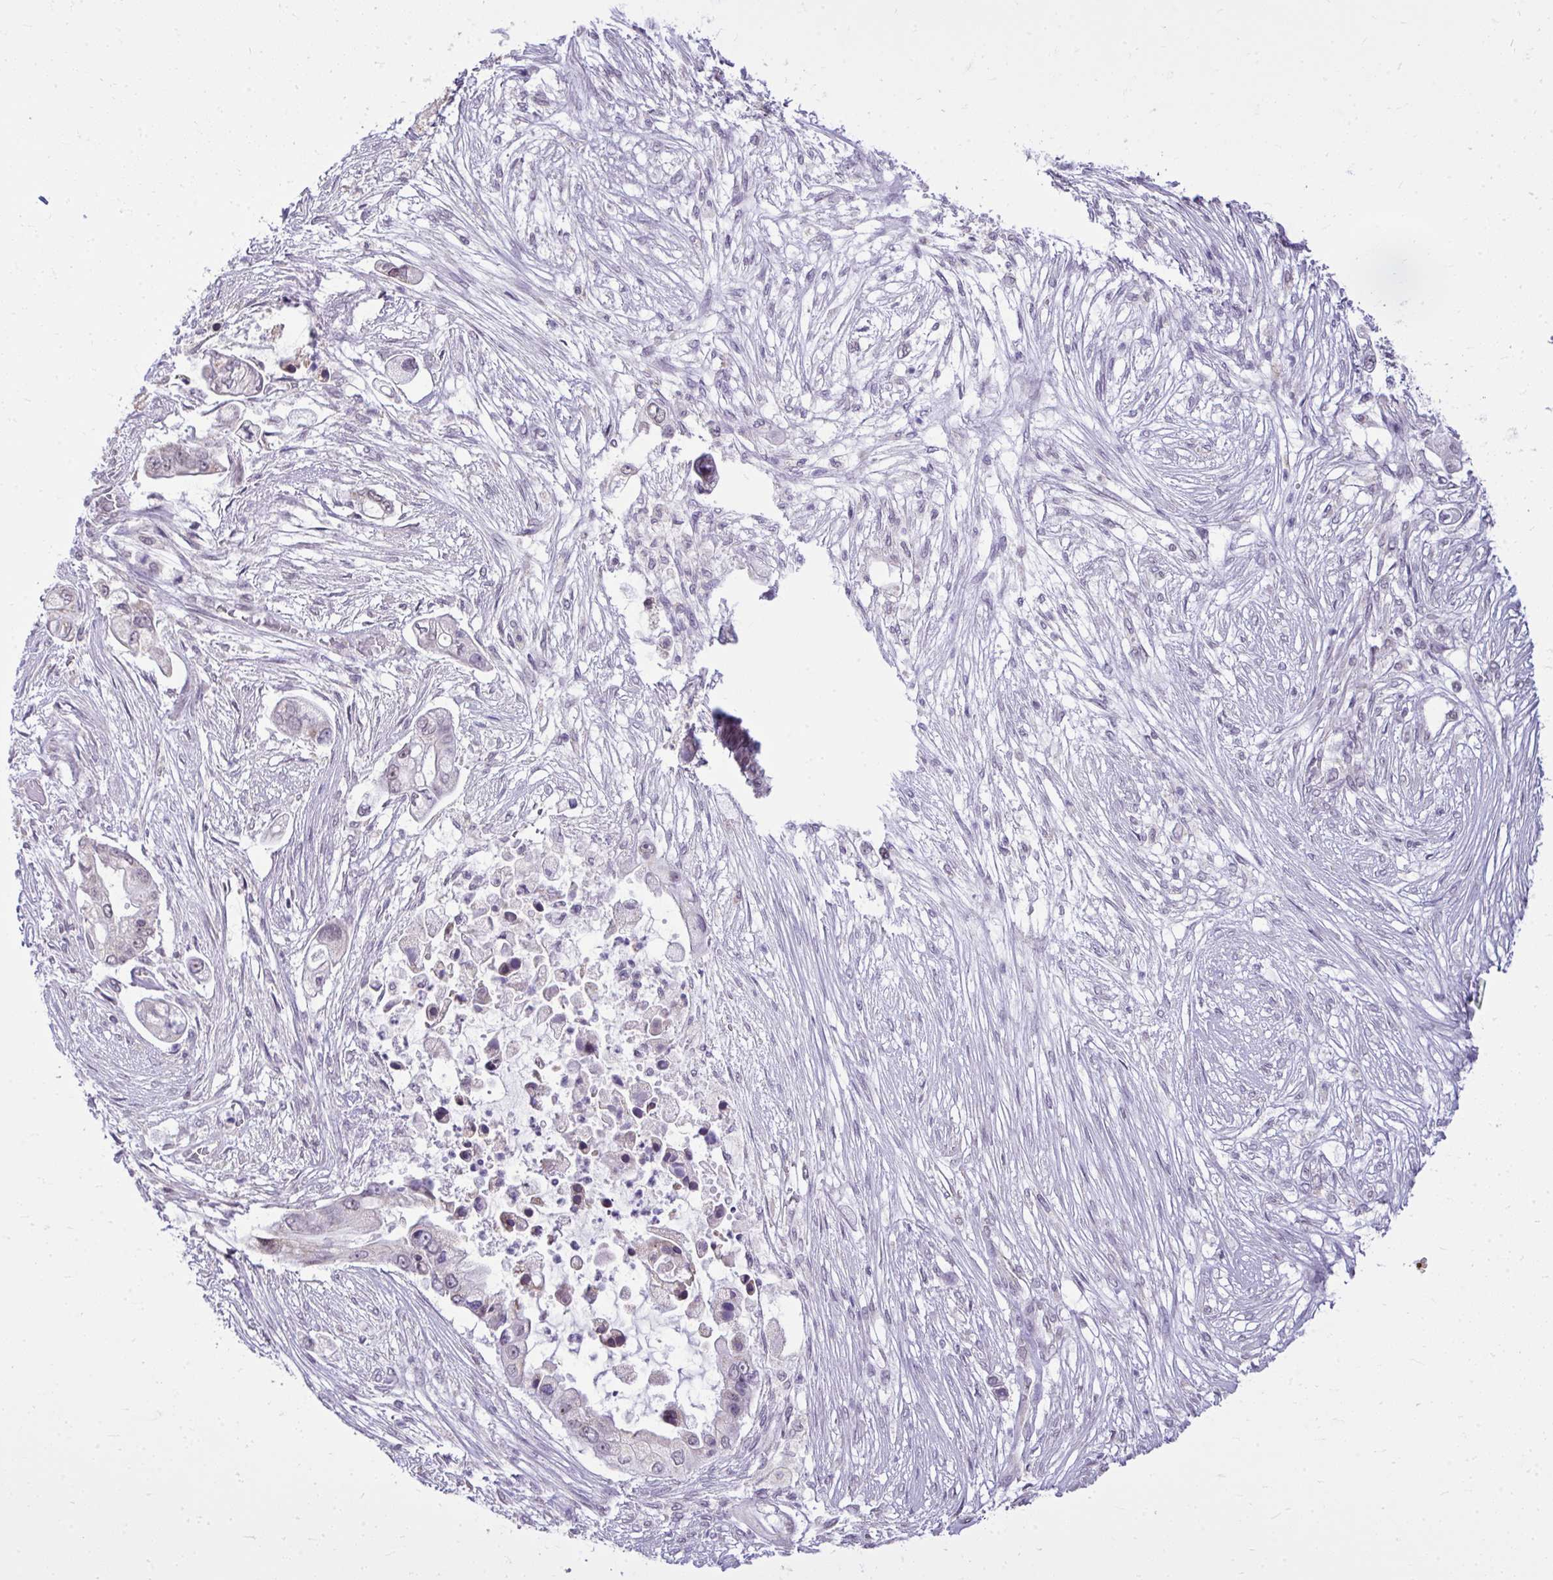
{"staining": {"intensity": "negative", "quantity": "none", "location": "none"}, "tissue": "pancreatic cancer", "cell_type": "Tumor cells", "image_type": "cancer", "snomed": [{"axis": "morphology", "description": "Adenocarcinoma, NOS"}, {"axis": "topography", "description": "Pancreas"}], "caption": "Image shows no significant protein staining in tumor cells of adenocarcinoma (pancreatic).", "gene": "NPPA", "patient": {"sex": "female", "age": 69}}